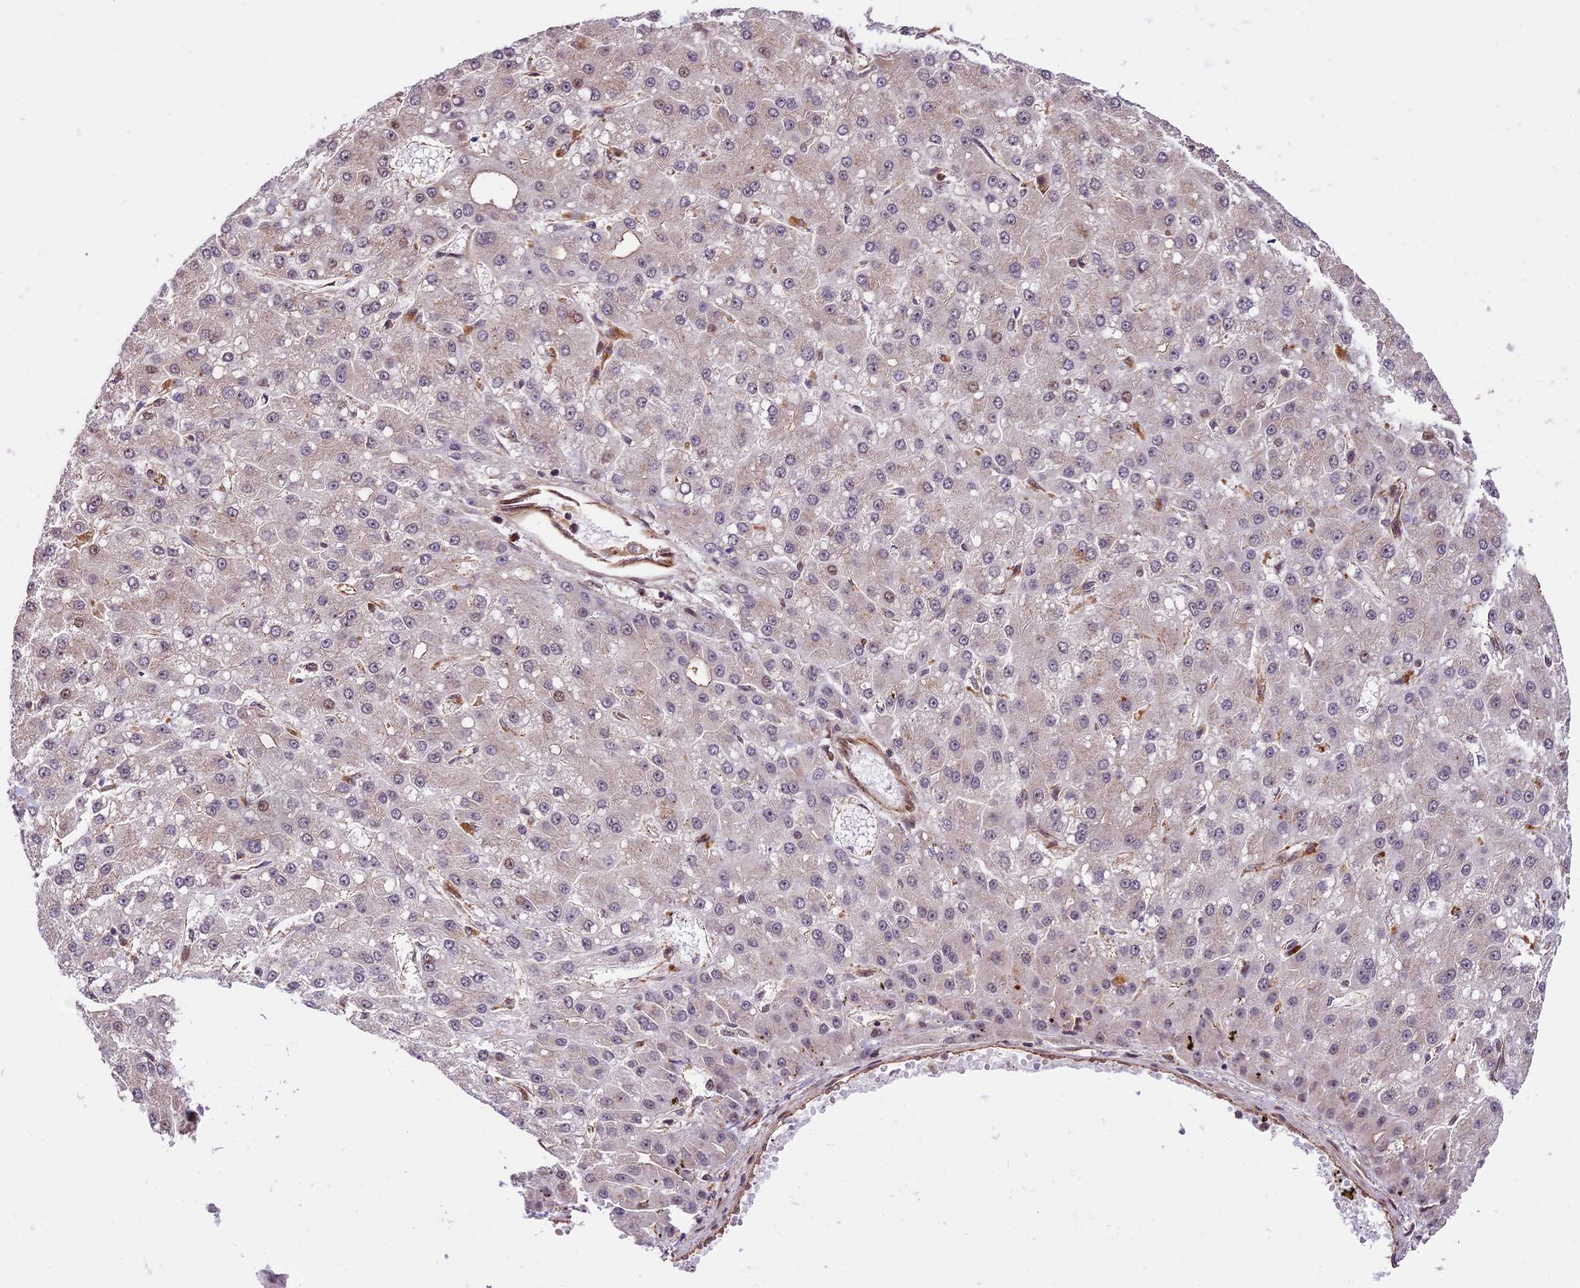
{"staining": {"intensity": "negative", "quantity": "none", "location": "none"}, "tissue": "liver cancer", "cell_type": "Tumor cells", "image_type": "cancer", "snomed": [{"axis": "morphology", "description": "Carcinoma, Hepatocellular, NOS"}, {"axis": "topography", "description": "Liver"}], "caption": "Tumor cells show no significant protein staining in liver cancer (hepatocellular carcinoma). (DAB (3,3'-diaminobenzidine) IHC, high magnification).", "gene": "DHX38", "patient": {"sex": "male", "age": 67}}